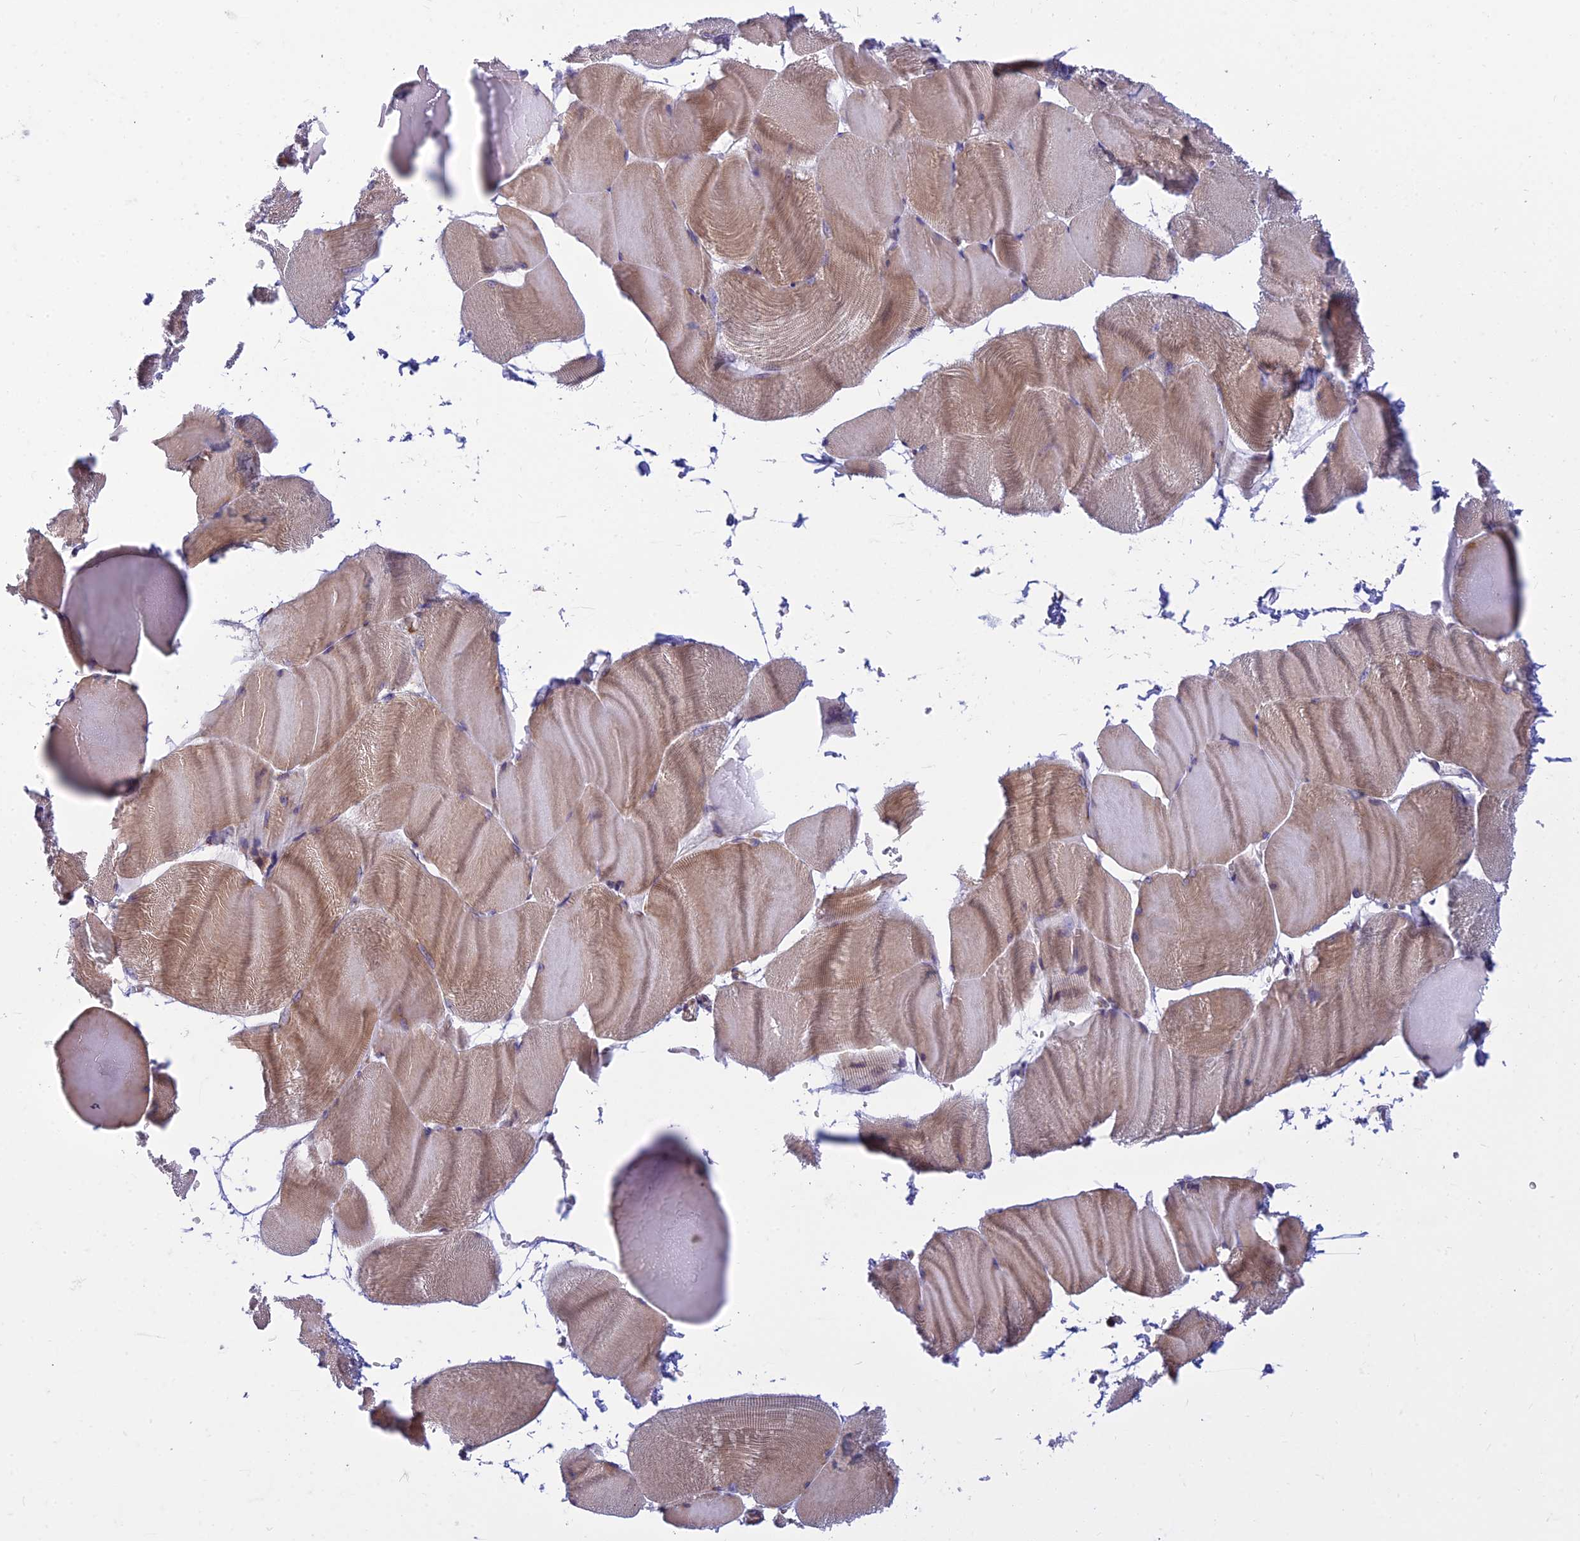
{"staining": {"intensity": "weak", "quantity": ">75%", "location": "cytoplasmic/membranous"}, "tissue": "skeletal muscle", "cell_type": "Myocytes", "image_type": "normal", "snomed": [{"axis": "morphology", "description": "Normal tissue, NOS"}, {"axis": "morphology", "description": "Basal cell carcinoma"}, {"axis": "topography", "description": "Skeletal muscle"}], "caption": "This histopathology image demonstrates immunohistochemistry staining of benign skeletal muscle, with low weak cytoplasmic/membranous positivity in approximately >75% of myocytes.", "gene": "RPL17", "patient": {"sex": "female", "age": 64}}